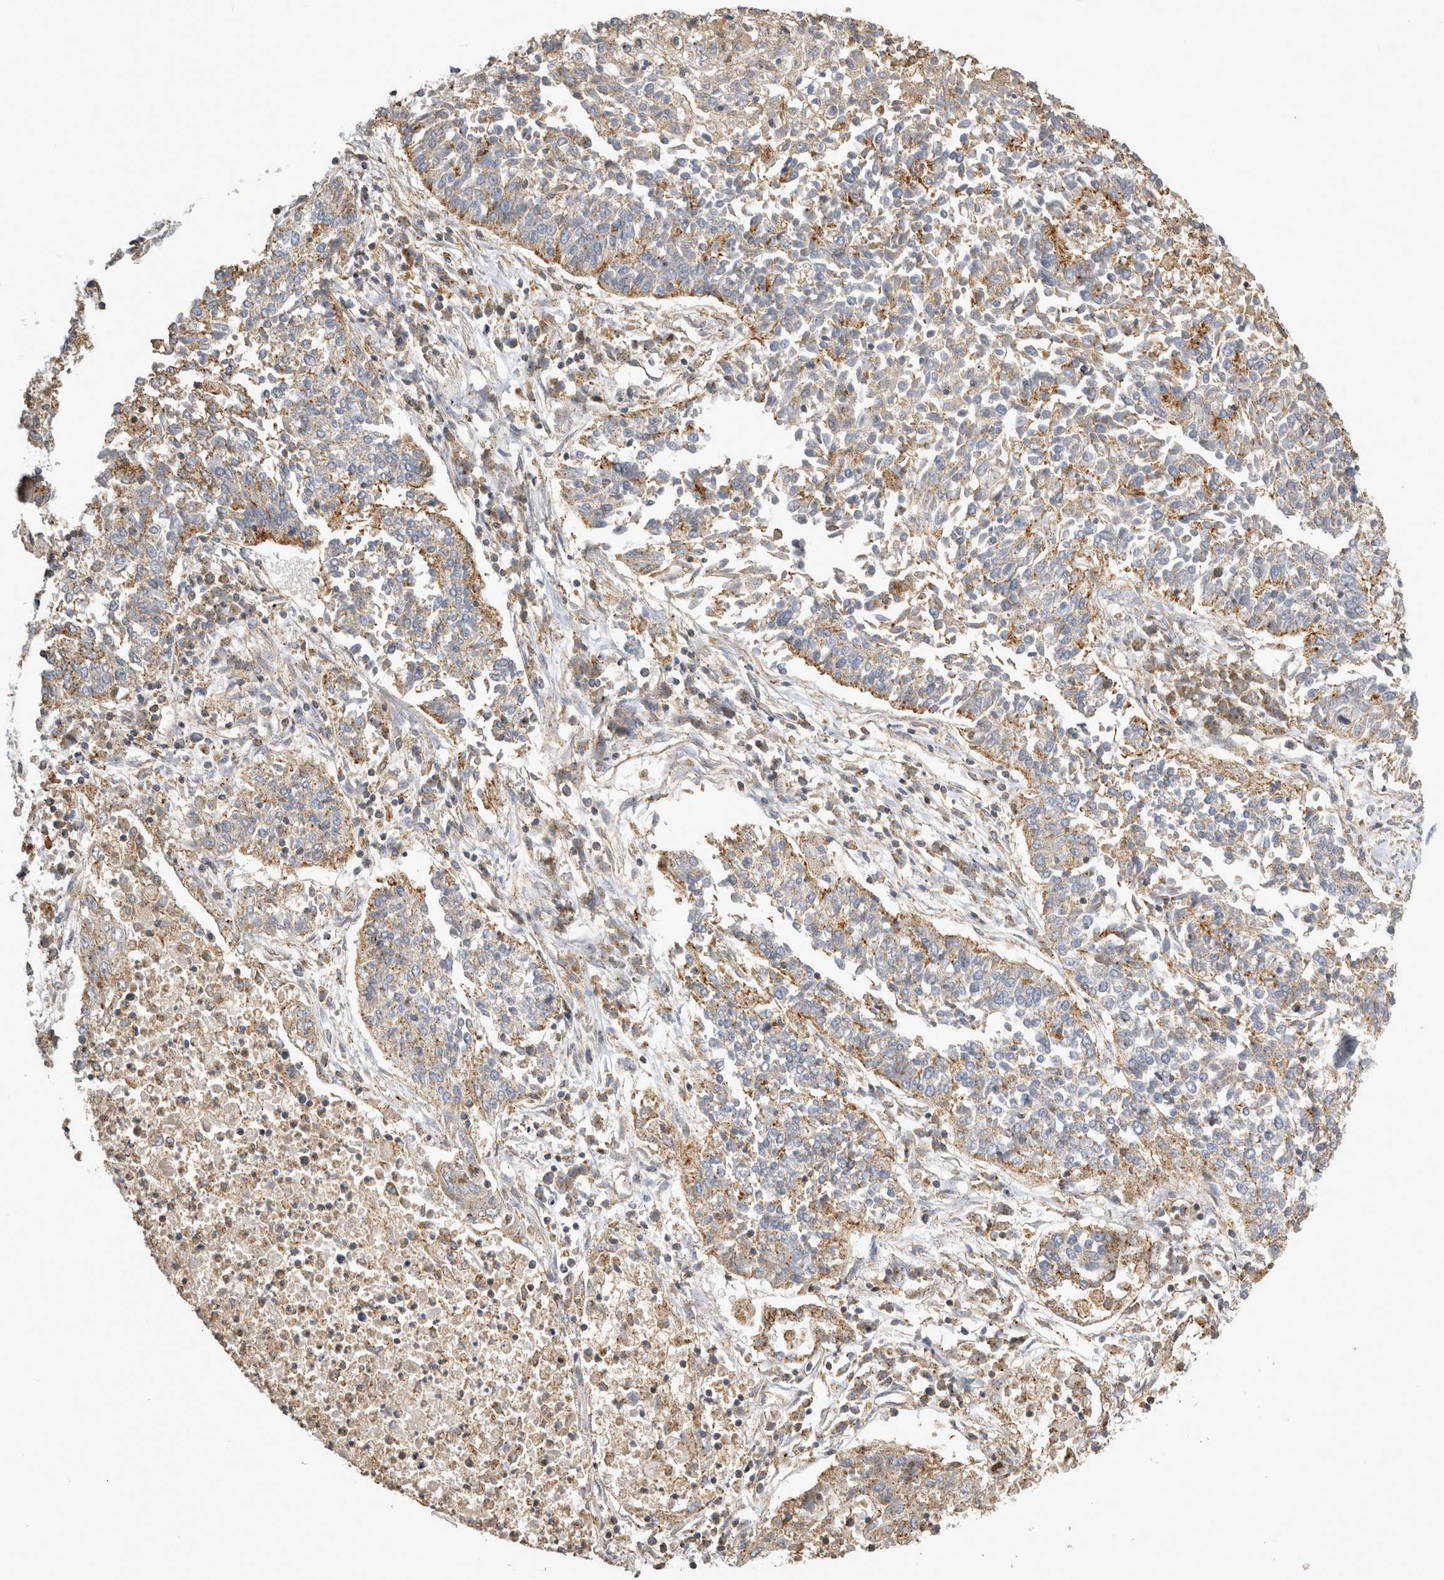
{"staining": {"intensity": "moderate", "quantity": "<25%", "location": "cytoplasmic/membranous"}, "tissue": "lung cancer", "cell_type": "Tumor cells", "image_type": "cancer", "snomed": [{"axis": "morphology", "description": "Normal tissue, NOS"}, {"axis": "morphology", "description": "Squamous cell carcinoma, NOS"}, {"axis": "topography", "description": "Lymph node"}, {"axis": "topography", "description": "Cartilage tissue"}, {"axis": "topography", "description": "Bronchus"}, {"axis": "topography", "description": "Lung"}, {"axis": "topography", "description": "Peripheral nerve tissue"}], "caption": "Immunohistochemistry (IHC) (DAB) staining of squamous cell carcinoma (lung) shows moderate cytoplasmic/membranous protein staining in approximately <25% of tumor cells. Nuclei are stained in blue.", "gene": "CHMP6", "patient": {"sex": "female", "age": 49}}